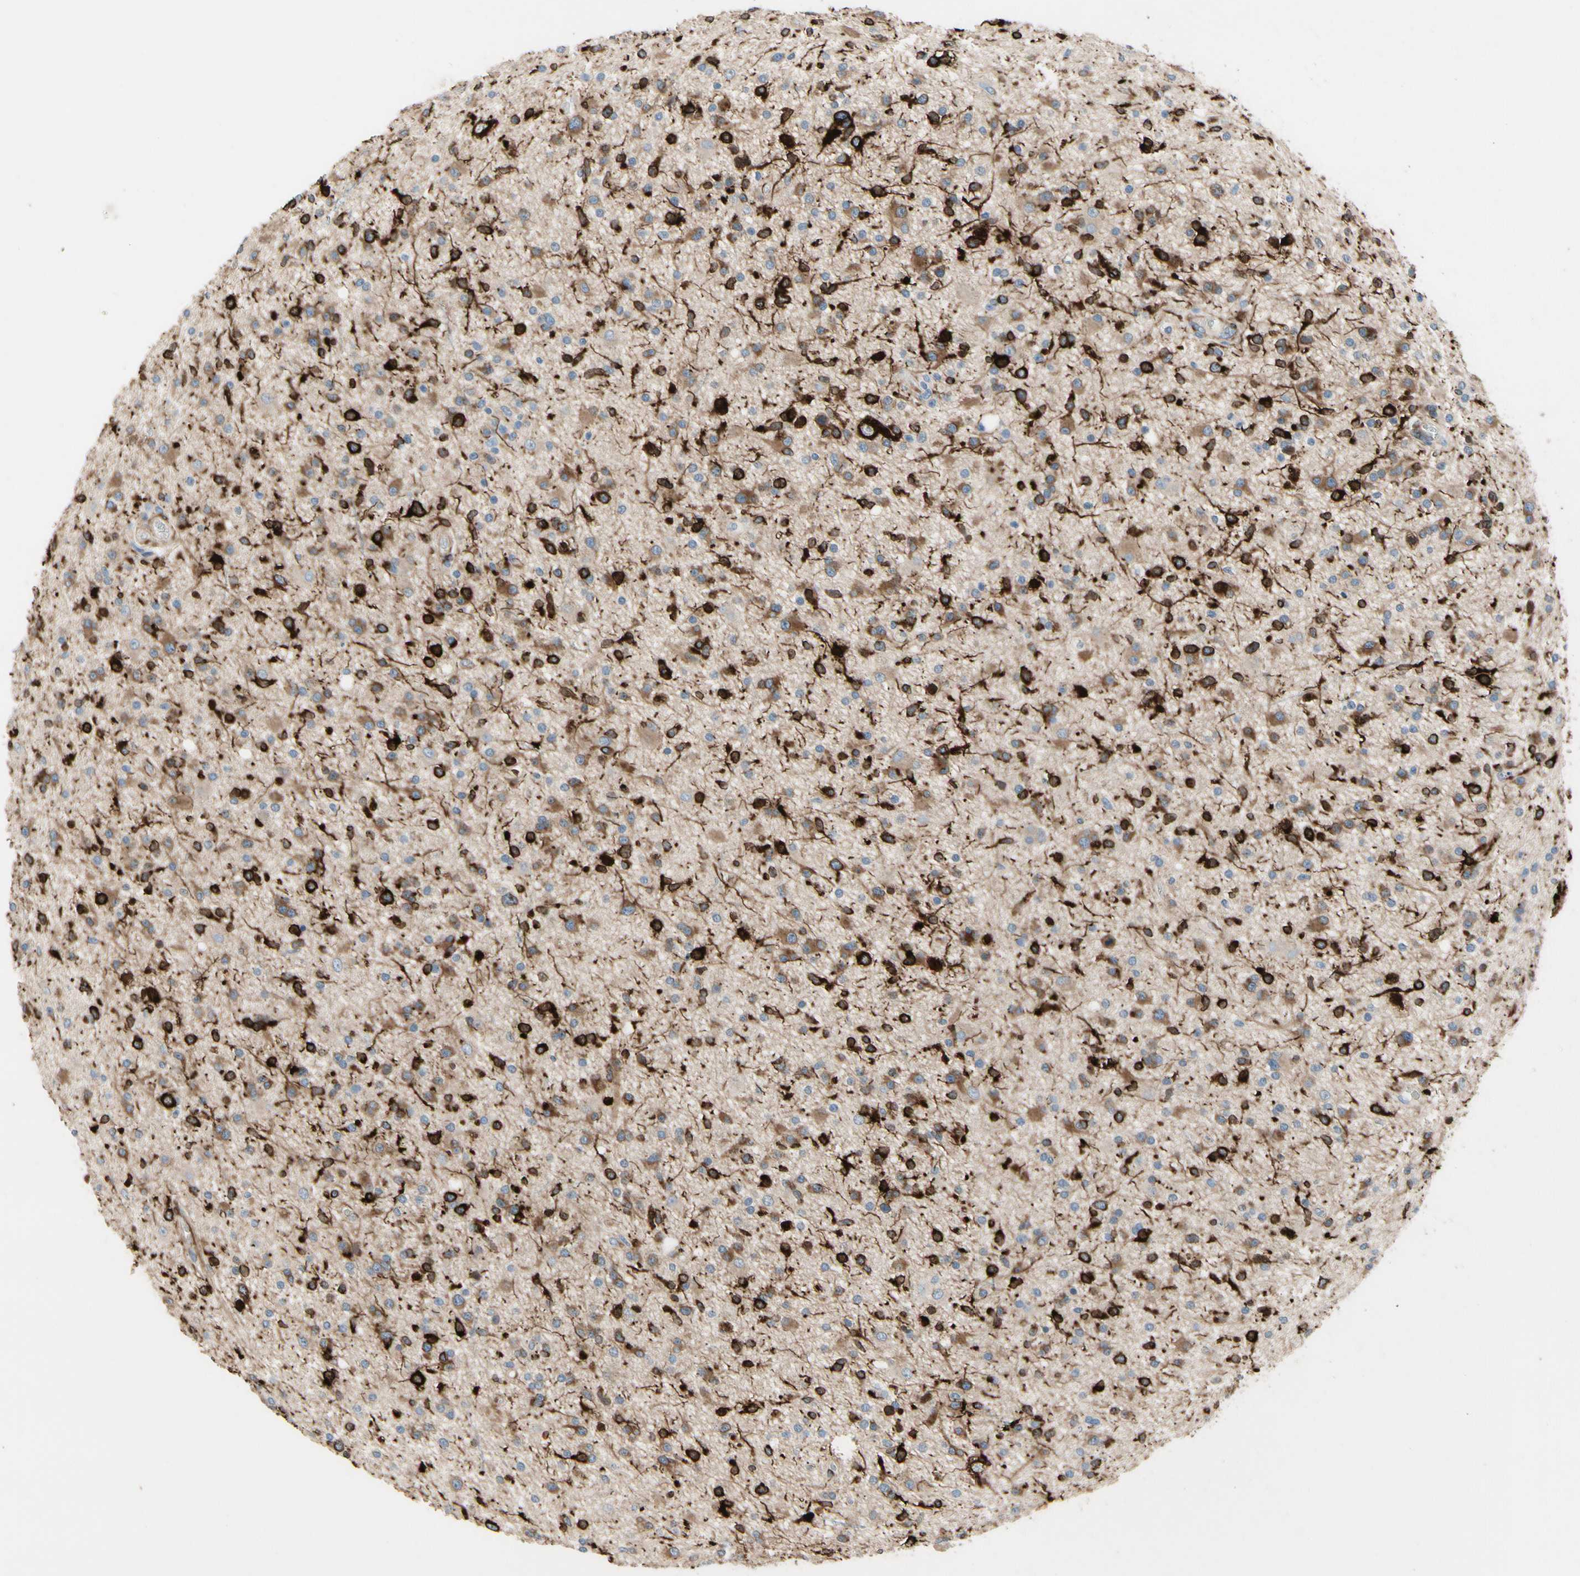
{"staining": {"intensity": "strong", "quantity": "25%-75%", "location": "cytoplasmic/membranous"}, "tissue": "glioma", "cell_type": "Tumor cells", "image_type": "cancer", "snomed": [{"axis": "morphology", "description": "Glioma, malignant, High grade"}, {"axis": "topography", "description": "Brain"}], "caption": "Immunohistochemistry micrograph of neoplastic tissue: human malignant glioma (high-grade) stained using IHC displays high levels of strong protein expression localized specifically in the cytoplasmic/membranous of tumor cells, appearing as a cytoplasmic/membranous brown color.", "gene": "MAP2", "patient": {"sex": "male", "age": 33}}